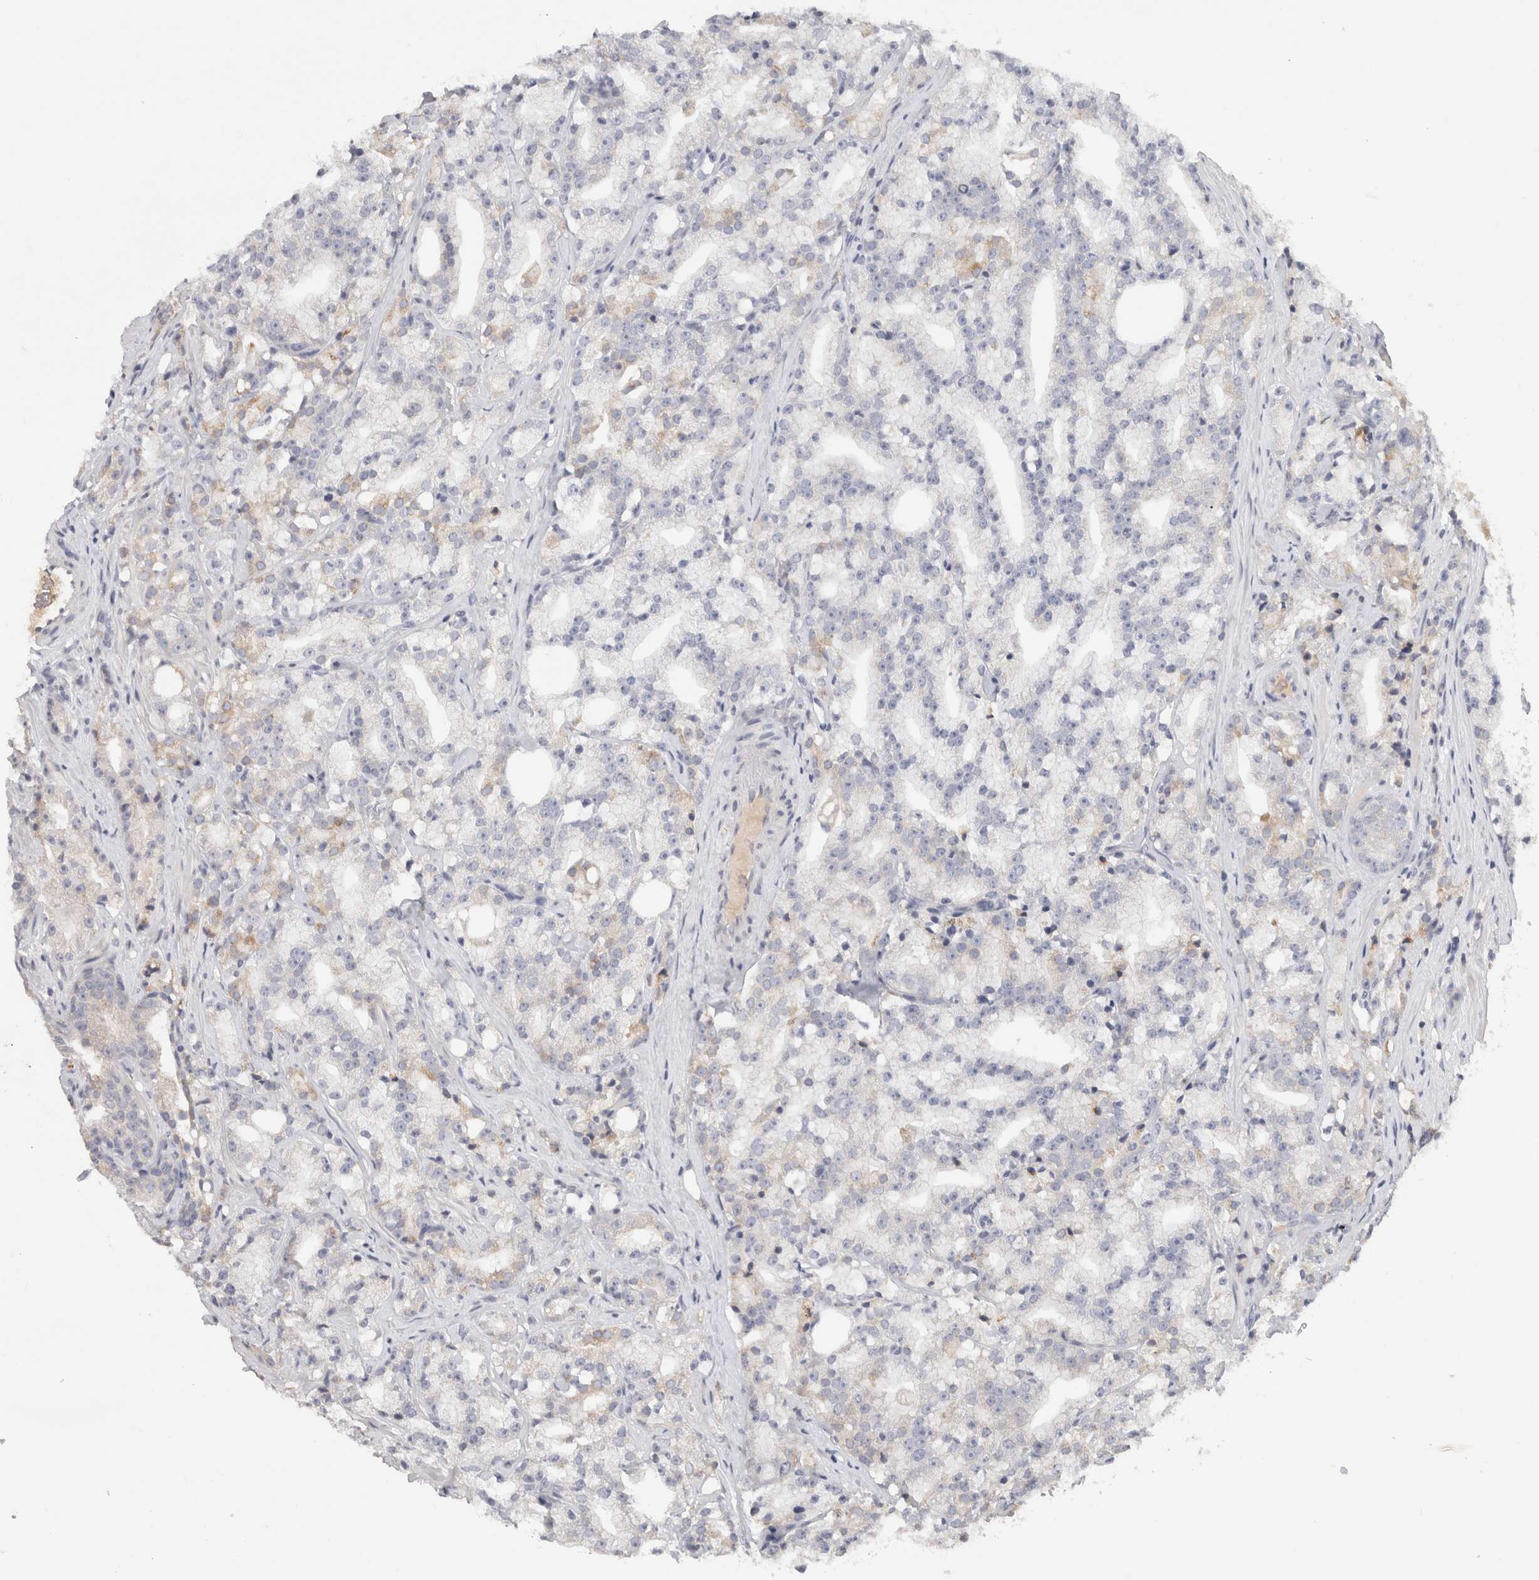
{"staining": {"intensity": "weak", "quantity": "<25%", "location": "cytoplasmic/membranous"}, "tissue": "prostate cancer", "cell_type": "Tumor cells", "image_type": "cancer", "snomed": [{"axis": "morphology", "description": "Adenocarcinoma, High grade"}, {"axis": "topography", "description": "Prostate"}], "caption": "There is no significant staining in tumor cells of adenocarcinoma (high-grade) (prostate).", "gene": "STK31", "patient": {"sex": "male", "age": 64}}